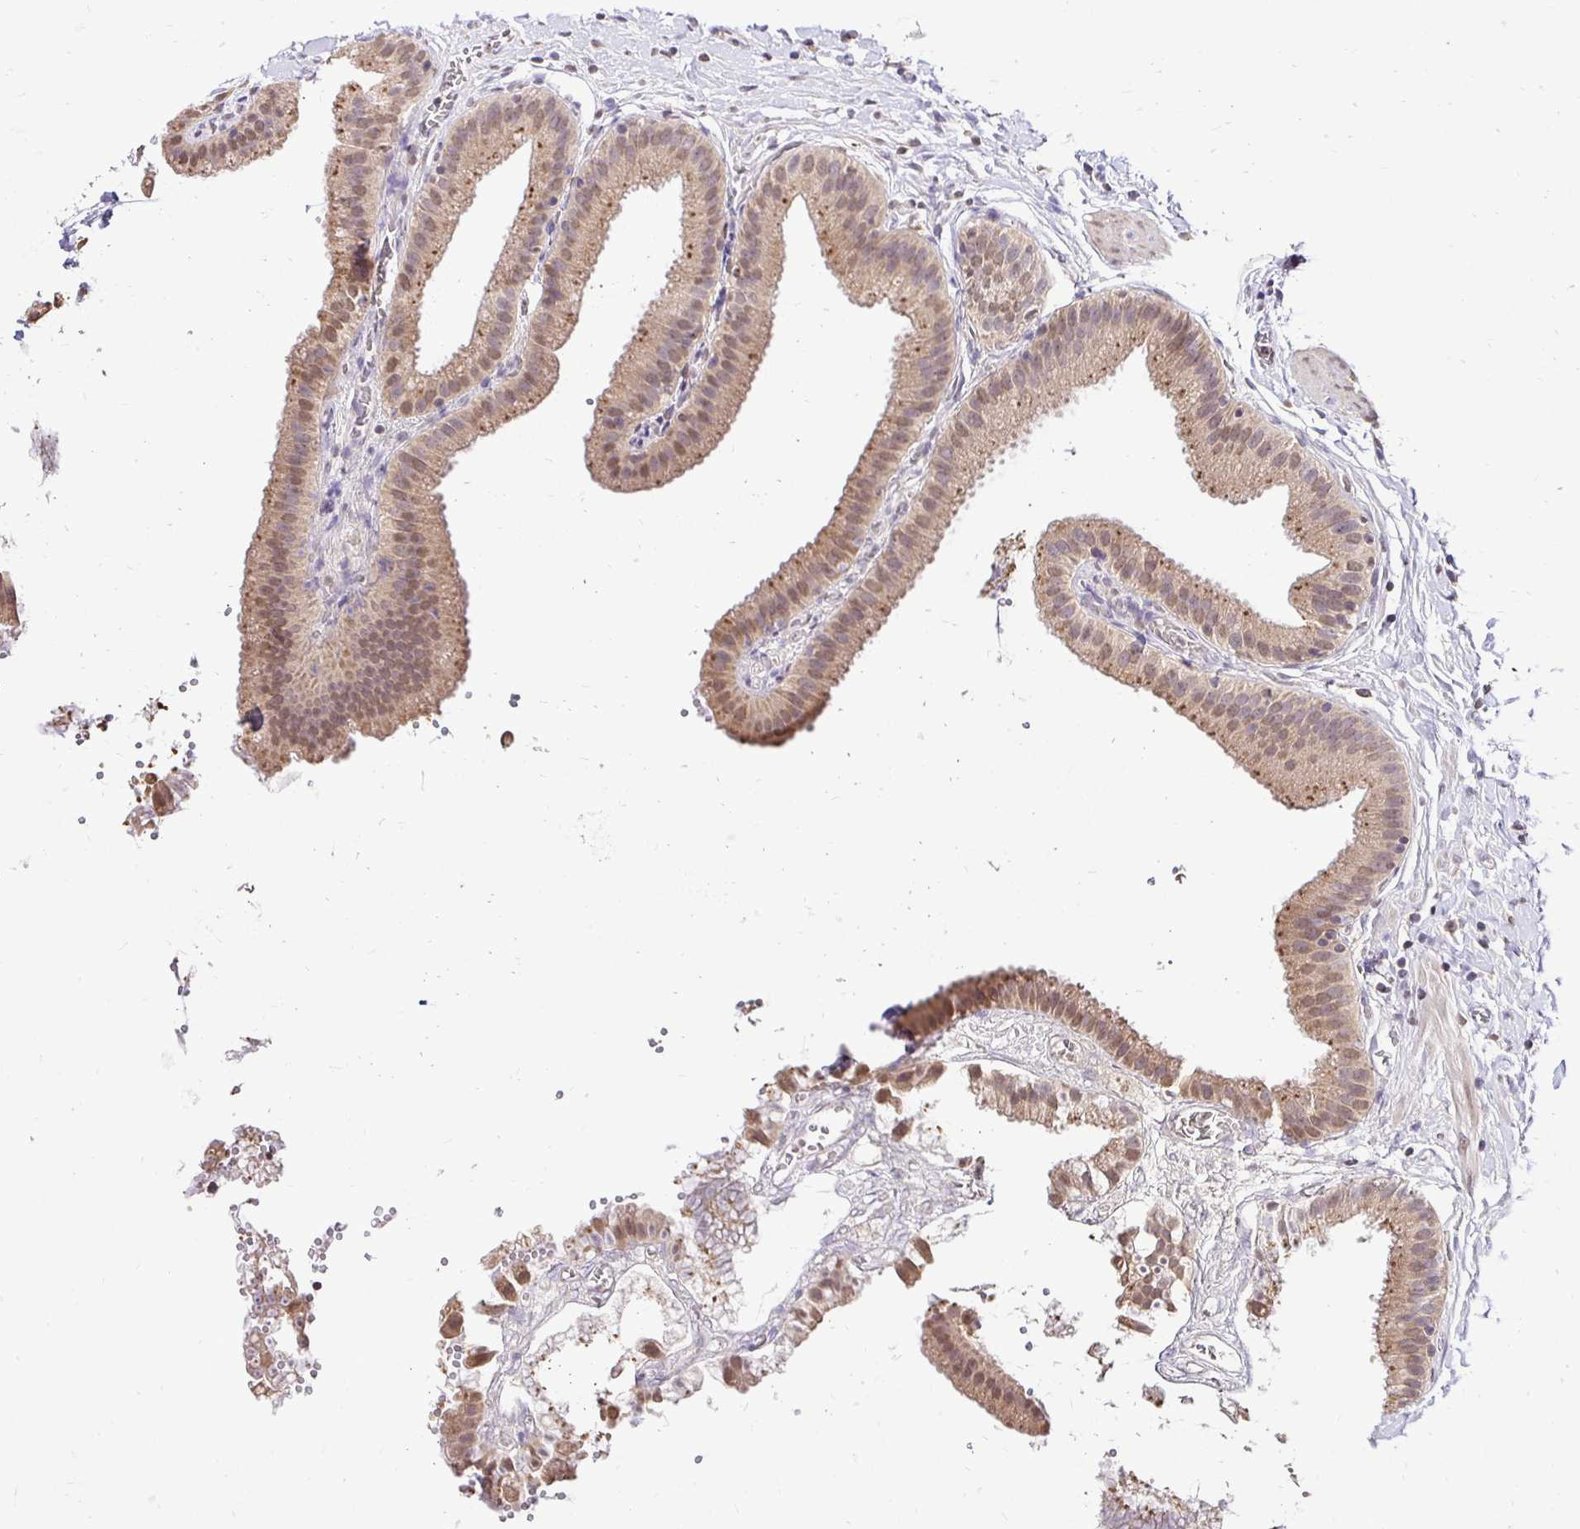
{"staining": {"intensity": "moderate", "quantity": ">75%", "location": "cytoplasmic/membranous,nuclear"}, "tissue": "gallbladder", "cell_type": "Glandular cells", "image_type": "normal", "snomed": [{"axis": "morphology", "description": "Normal tissue, NOS"}, {"axis": "topography", "description": "Gallbladder"}], "caption": "Protein expression by immunohistochemistry (IHC) reveals moderate cytoplasmic/membranous,nuclear staining in about >75% of glandular cells in normal gallbladder. (brown staining indicates protein expression, while blue staining denotes nuclei).", "gene": "RHEBL1", "patient": {"sex": "female", "age": 63}}